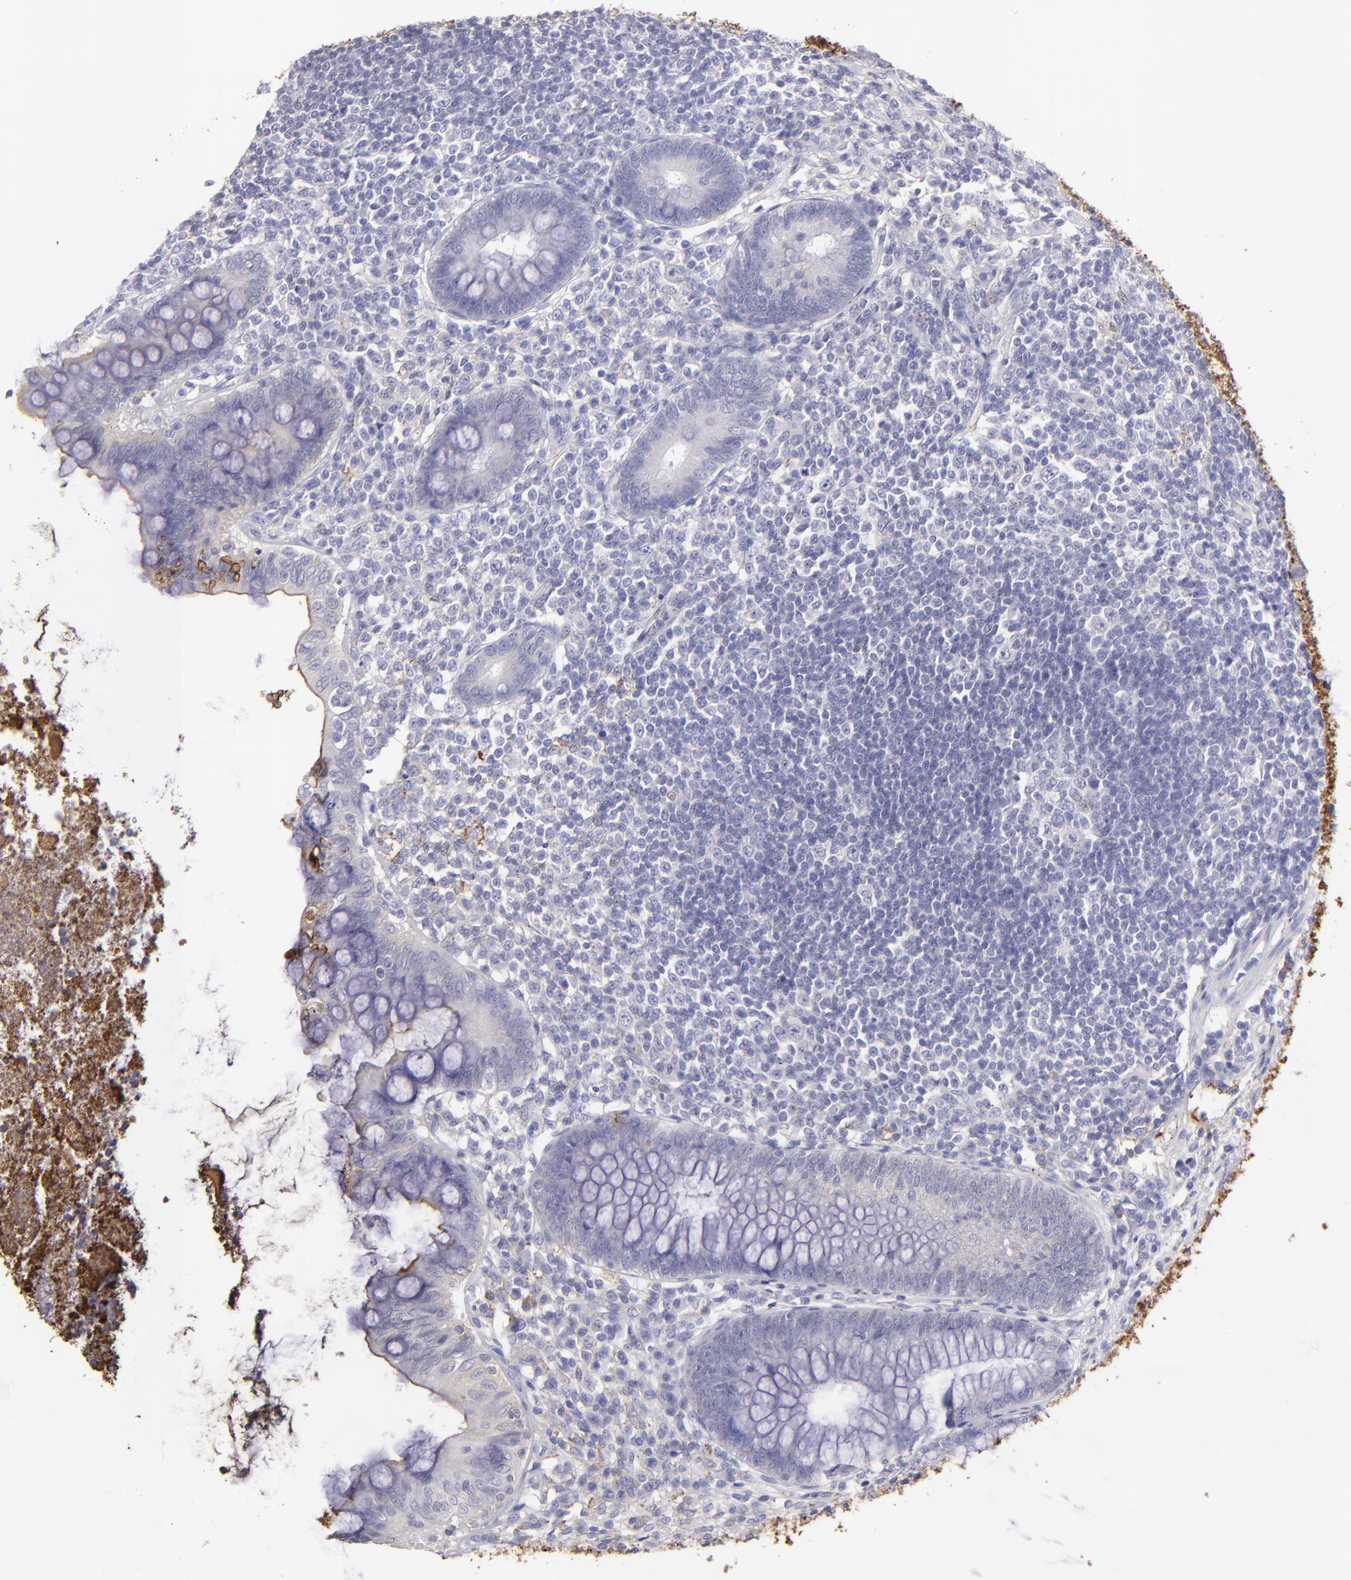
{"staining": {"intensity": "negative", "quantity": "none", "location": "none"}, "tissue": "appendix", "cell_type": "Glandular cells", "image_type": "normal", "snomed": [{"axis": "morphology", "description": "Normal tissue, NOS"}, {"axis": "topography", "description": "Appendix"}], "caption": "This micrograph is of benign appendix stained with immunohistochemistry (IHC) to label a protein in brown with the nuclei are counter-stained blue. There is no positivity in glandular cells.", "gene": "FGB", "patient": {"sex": "female", "age": 66}}